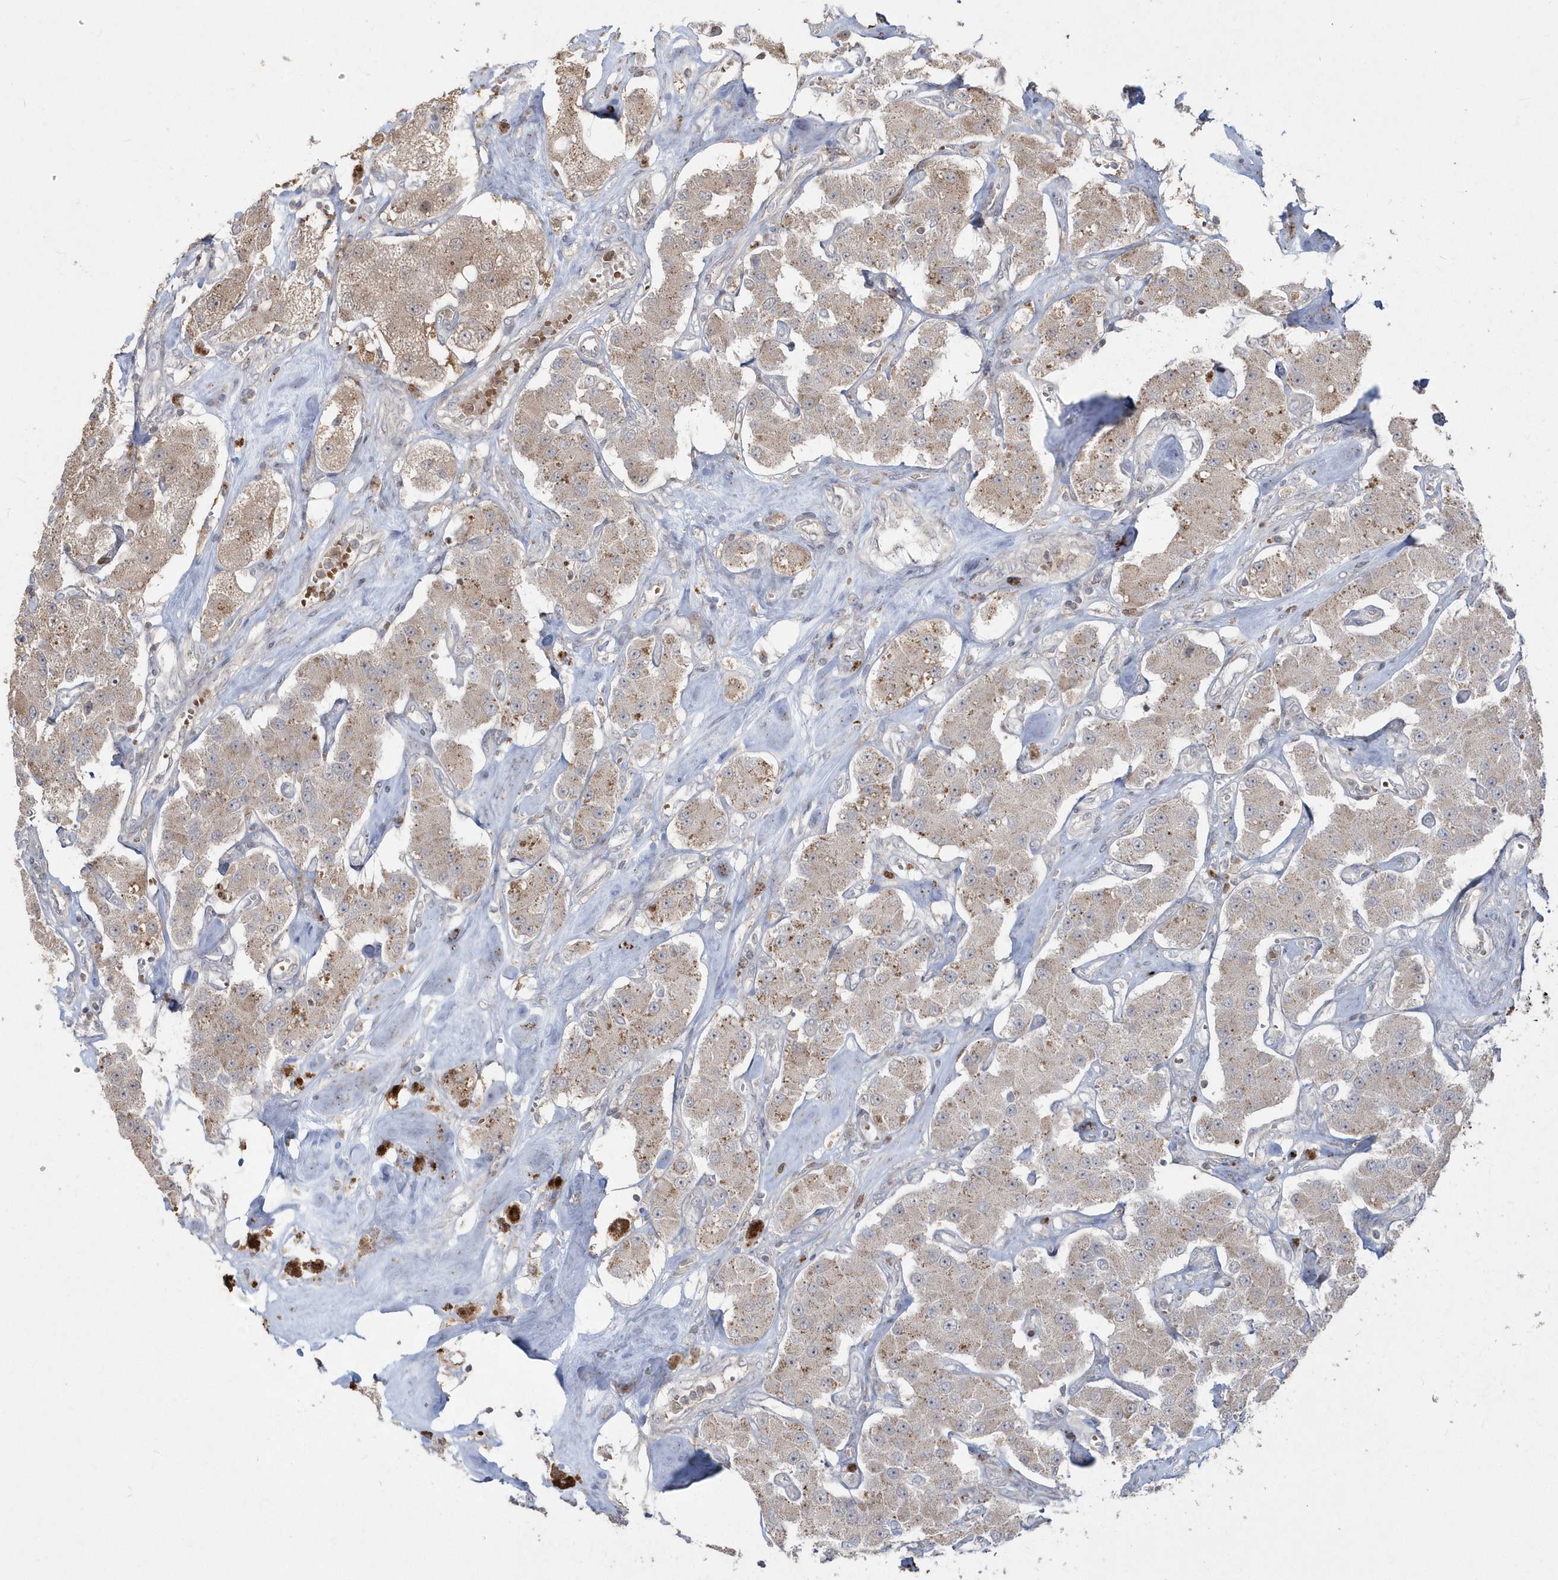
{"staining": {"intensity": "weak", "quantity": "25%-75%", "location": "cytoplasmic/membranous"}, "tissue": "carcinoid", "cell_type": "Tumor cells", "image_type": "cancer", "snomed": [{"axis": "morphology", "description": "Carcinoid, malignant, NOS"}, {"axis": "topography", "description": "Pancreas"}], "caption": "Human carcinoid stained with a protein marker shows weak staining in tumor cells.", "gene": "GEMIN6", "patient": {"sex": "male", "age": 41}}